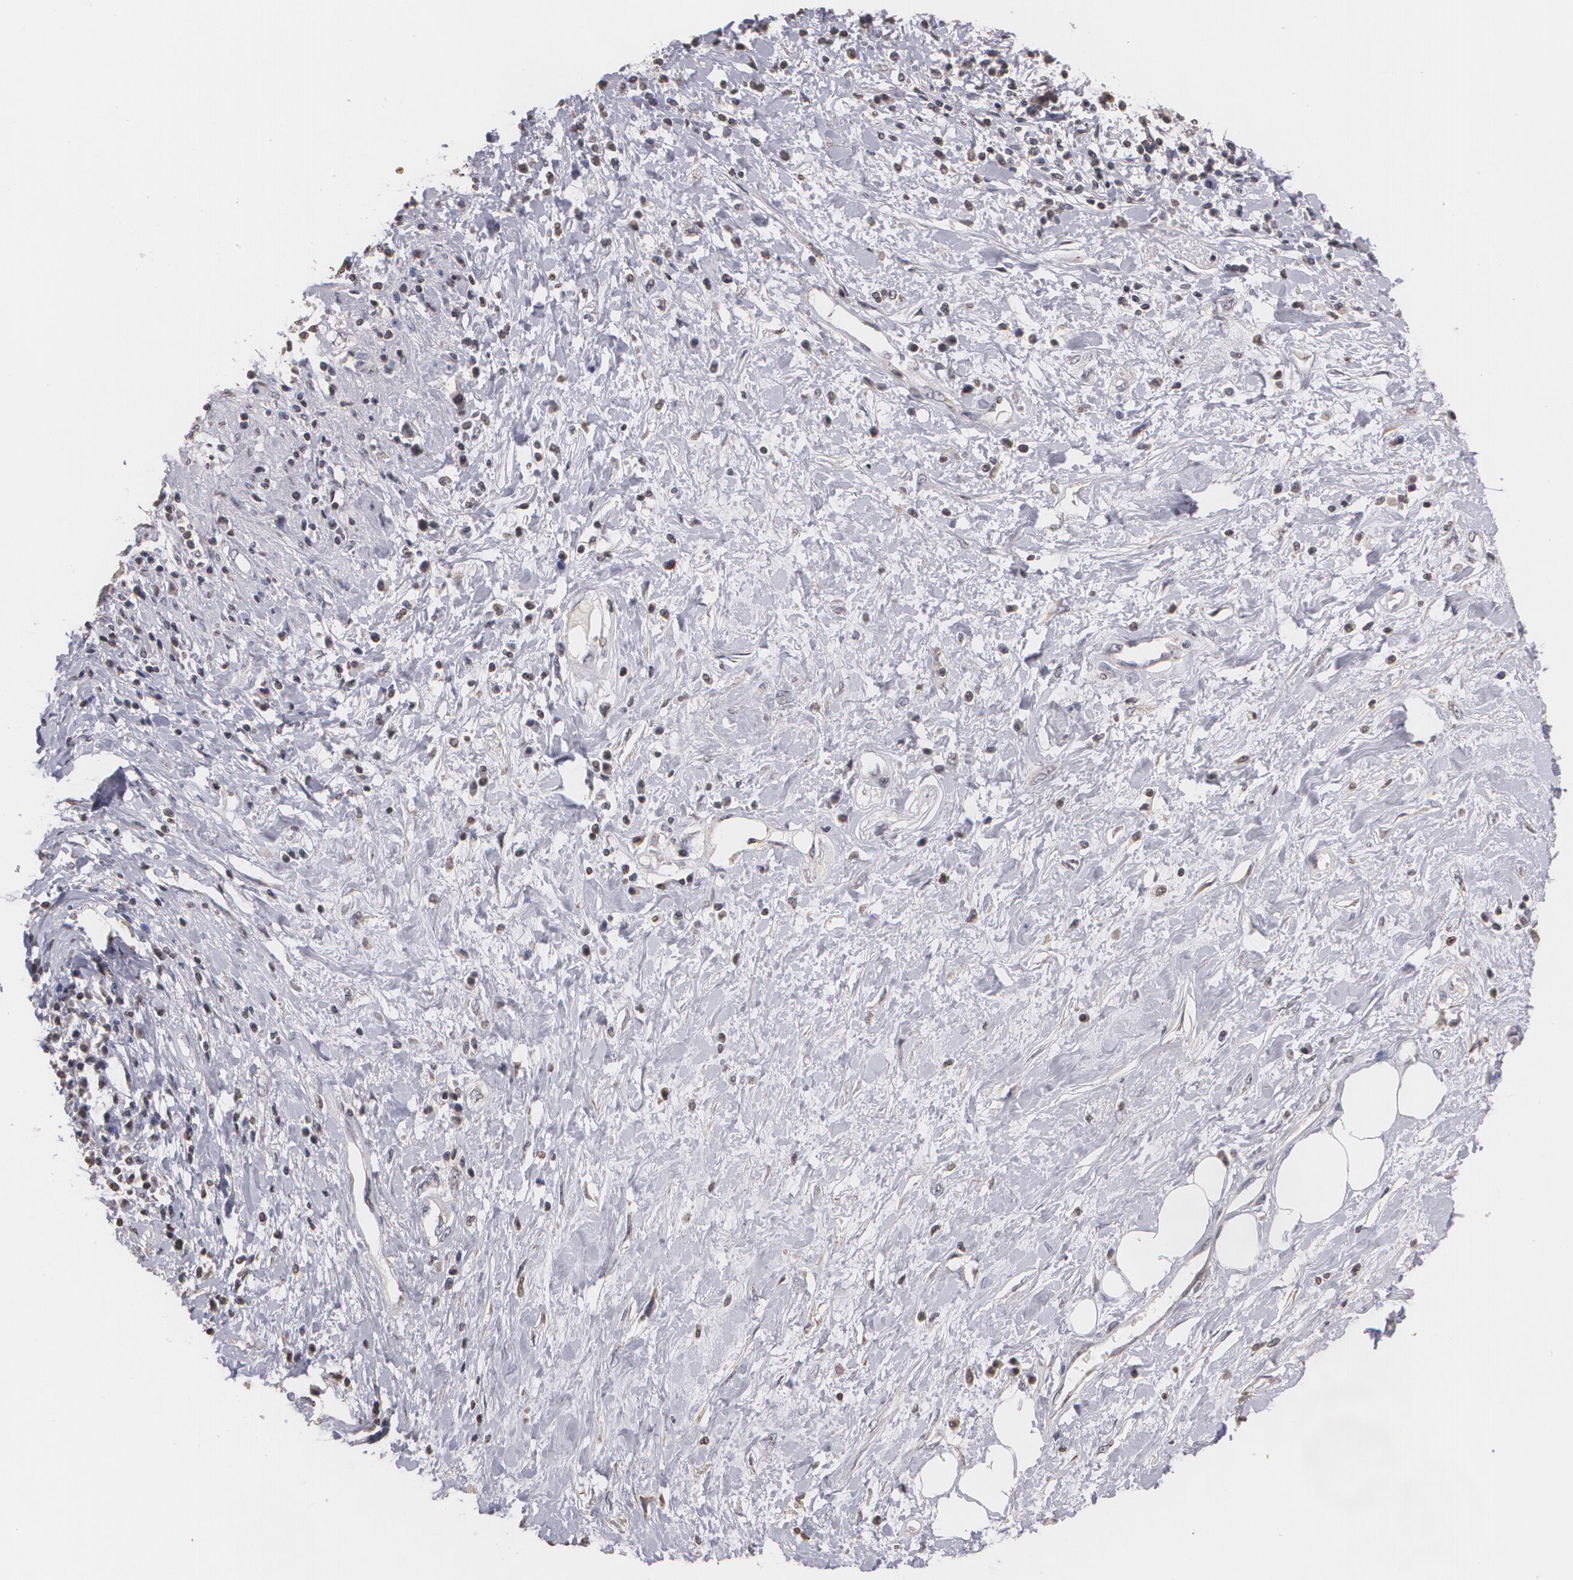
{"staining": {"intensity": "negative", "quantity": "none", "location": "none"}, "tissue": "cervical cancer", "cell_type": "Tumor cells", "image_type": "cancer", "snomed": [{"axis": "morphology", "description": "Squamous cell carcinoma, NOS"}, {"axis": "topography", "description": "Cervix"}], "caption": "Tumor cells are negative for brown protein staining in cervical cancer. (Stains: DAB (3,3'-diaminobenzidine) immunohistochemistry with hematoxylin counter stain, Microscopy: brightfield microscopy at high magnification).", "gene": "THRB", "patient": {"sex": "female", "age": 57}}